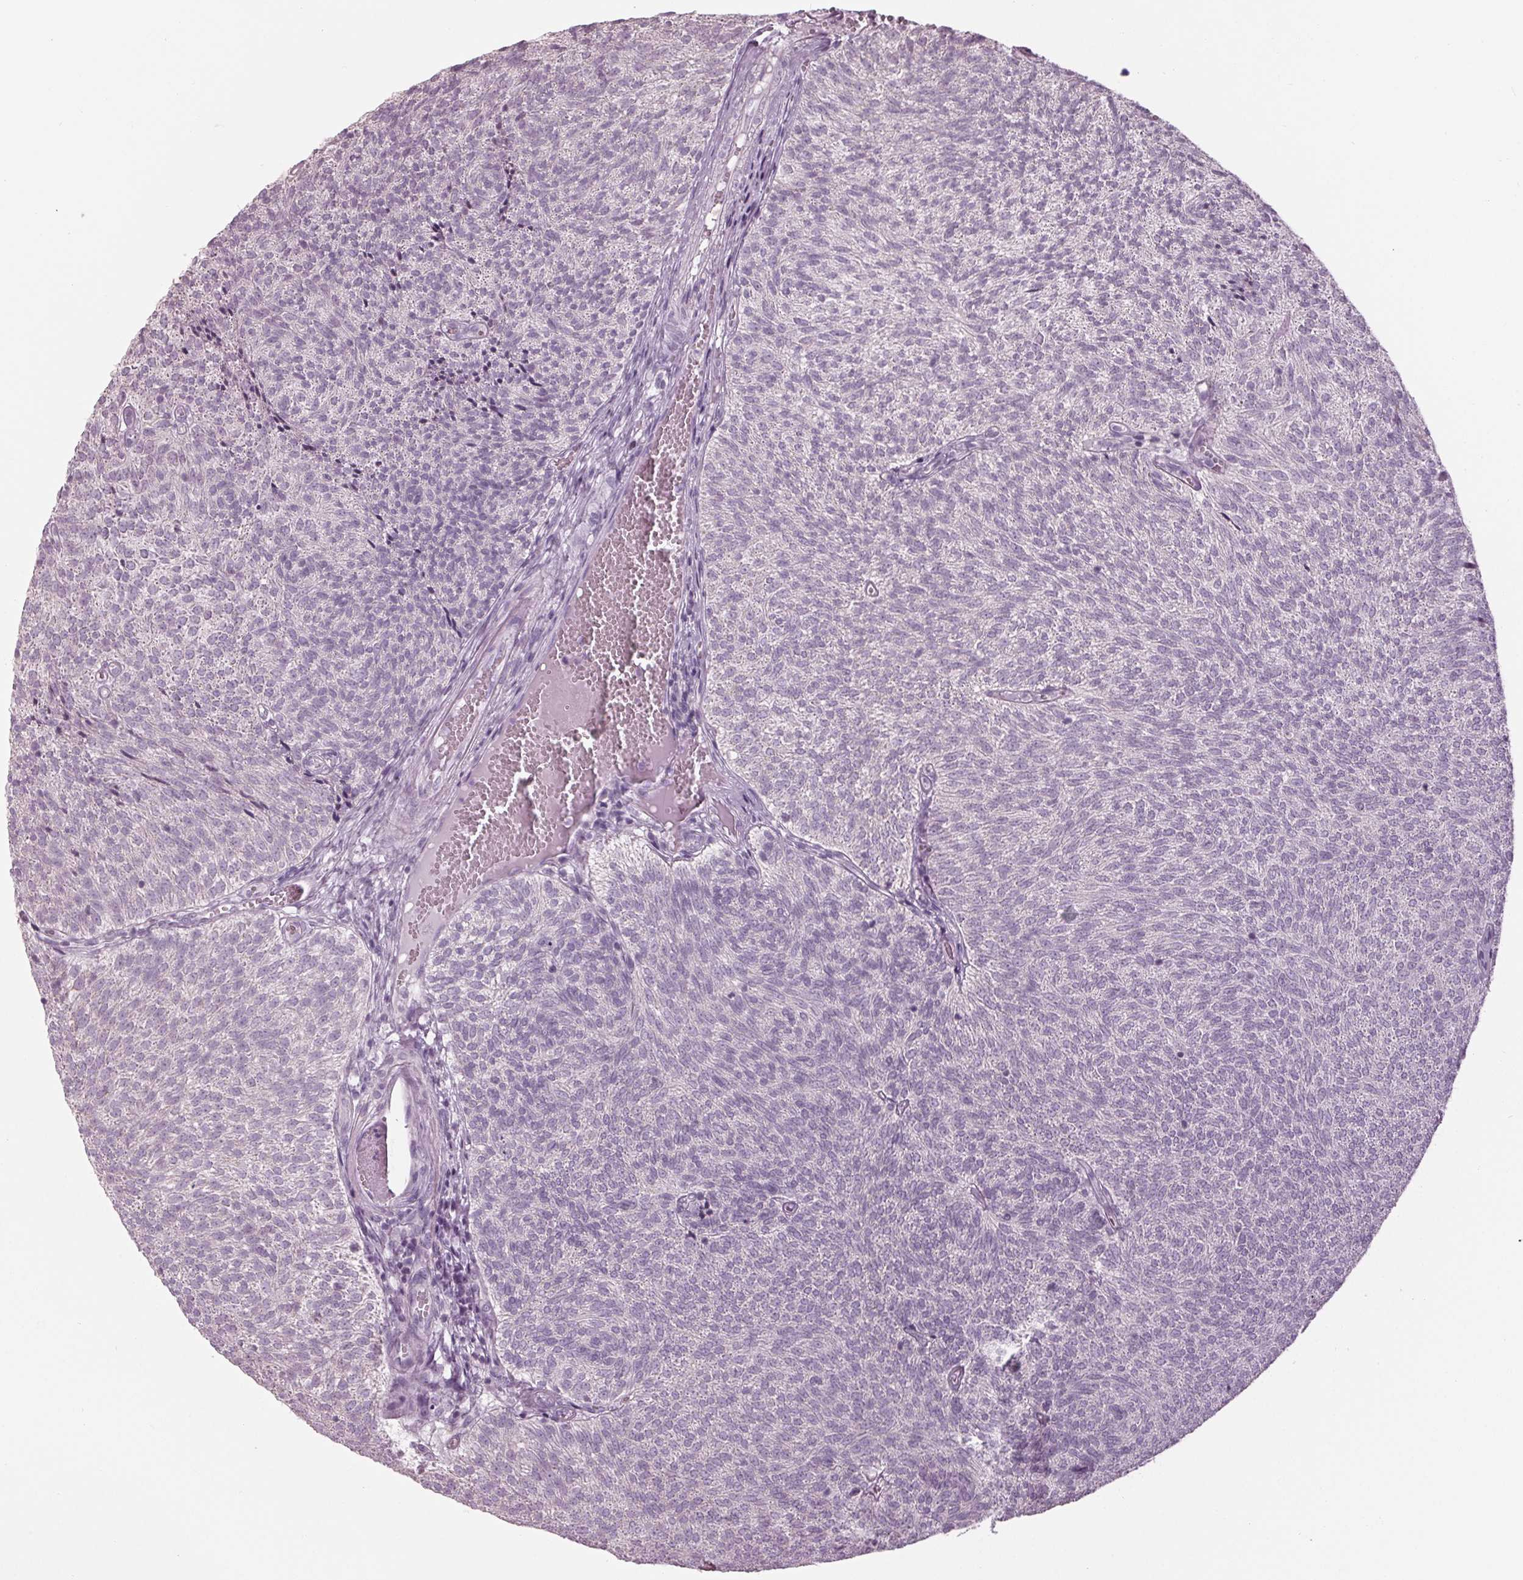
{"staining": {"intensity": "negative", "quantity": "none", "location": "none"}, "tissue": "urothelial cancer", "cell_type": "Tumor cells", "image_type": "cancer", "snomed": [{"axis": "morphology", "description": "Urothelial carcinoma, Low grade"}, {"axis": "topography", "description": "Urinary bladder"}], "caption": "Tumor cells are negative for protein expression in human urothelial carcinoma (low-grade).", "gene": "TNNC2", "patient": {"sex": "male", "age": 77}}